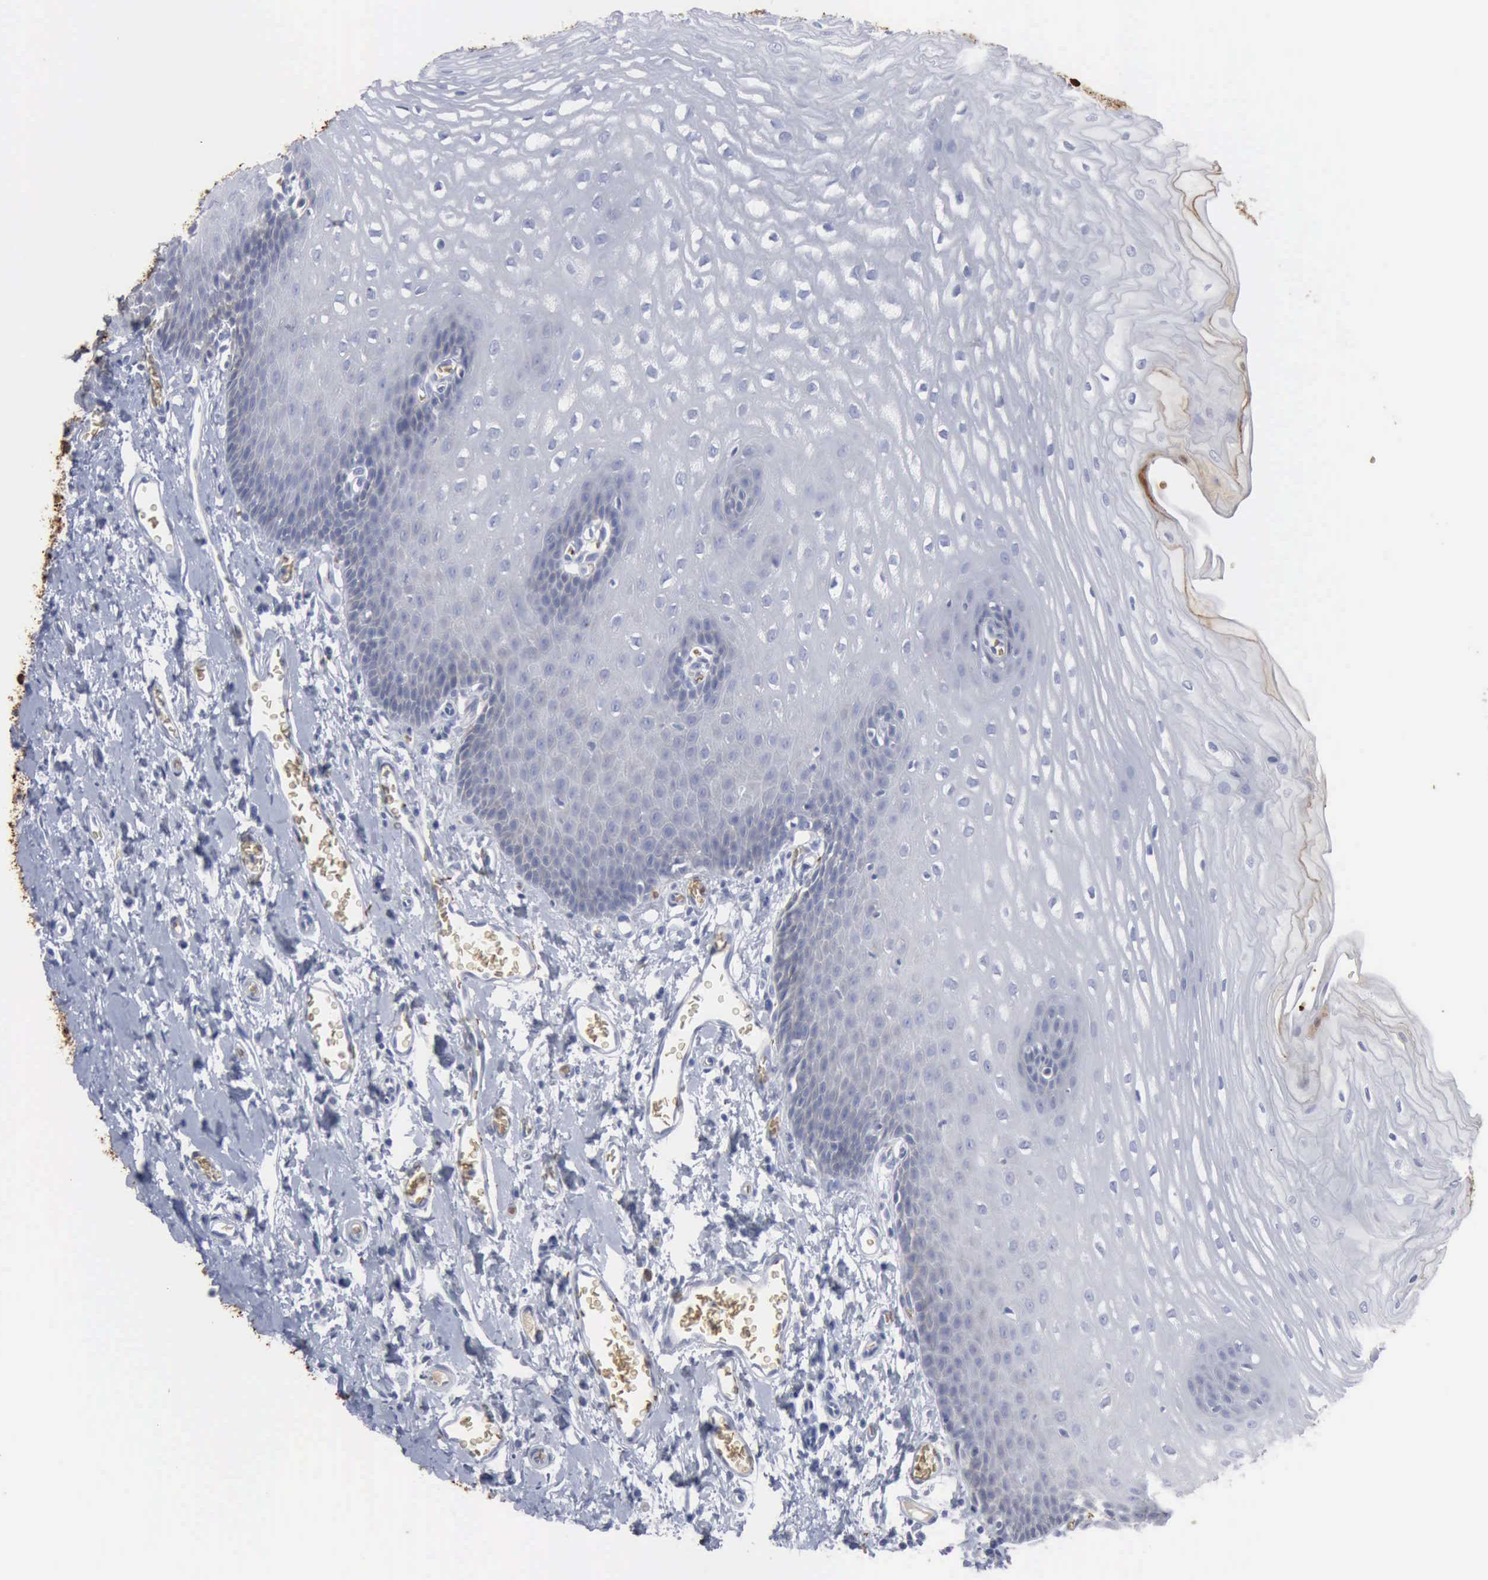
{"staining": {"intensity": "negative", "quantity": "none", "location": "none"}, "tissue": "esophagus", "cell_type": "Squamous epithelial cells", "image_type": "normal", "snomed": [{"axis": "morphology", "description": "Normal tissue, NOS"}, {"axis": "topography", "description": "Esophagus"}], "caption": "A high-resolution histopathology image shows immunohistochemistry staining of unremarkable esophagus, which exhibits no significant staining in squamous epithelial cells.", "gene": "TGFB1", "patient": {"sex": "male", "age": 70}}